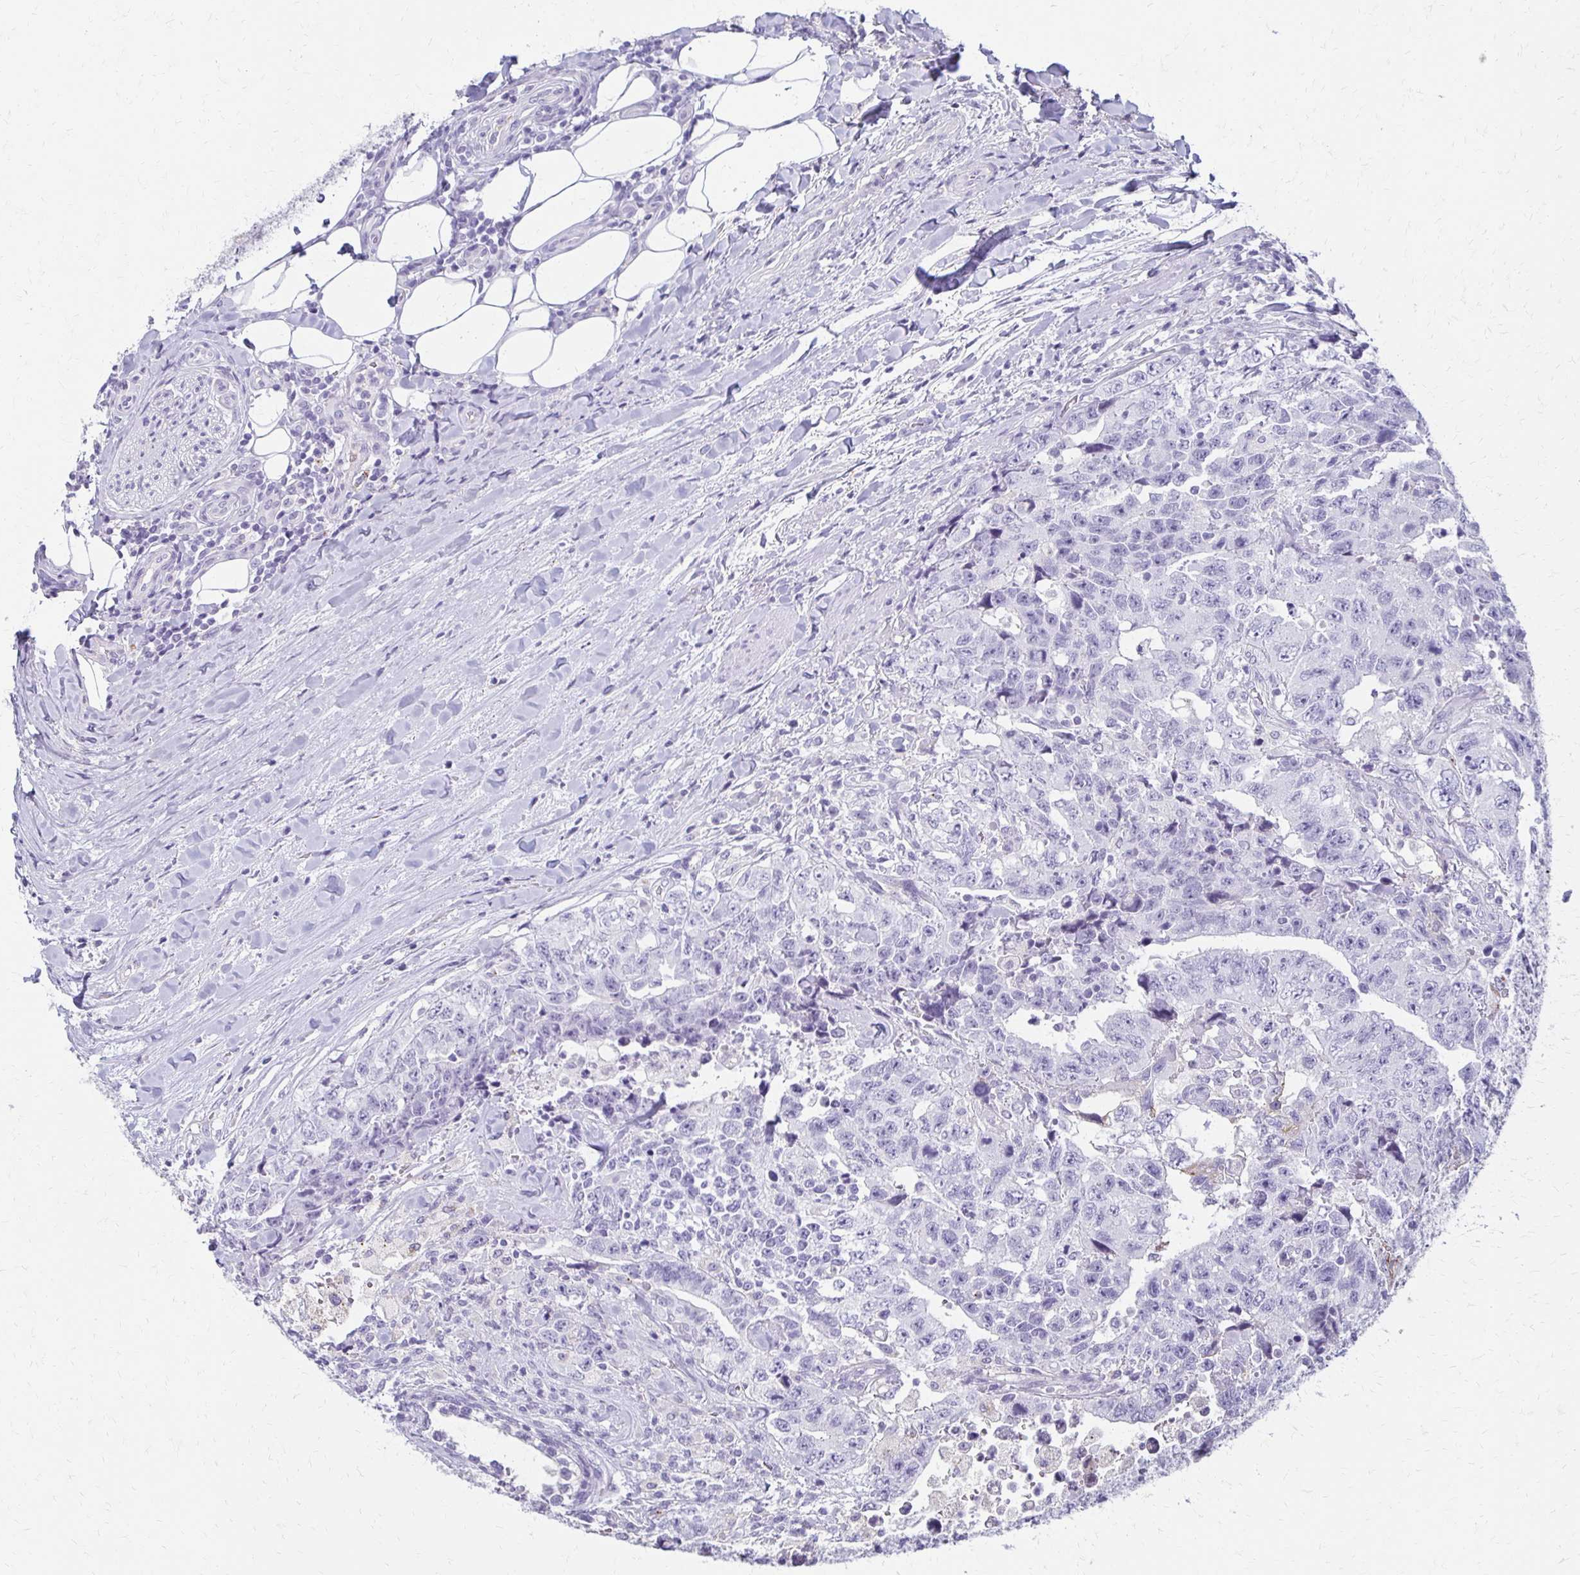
{"staining": {"intensity": "negative", "quantity": "none", "location": "none"}, "tissue": "testis cancer", "cell_type": "Tumor cells", "image_type": "cancer", "snomed": [{"axis": "morphology", "description": "Carcinoma, Embryonal, NOS"}, {"axis": "topography", "description": "Testis"}], "caption": "High power microscopy photomicrograph of an IHC histopathology image of testis embryonal carcinoma, revealing no significant staining in tumor cells. (DAB immunohistochemistry visualized using brightfield microscopy, high magnification).", "gene": "BBS12", "patient": {"sex": "male", "age": 24}}